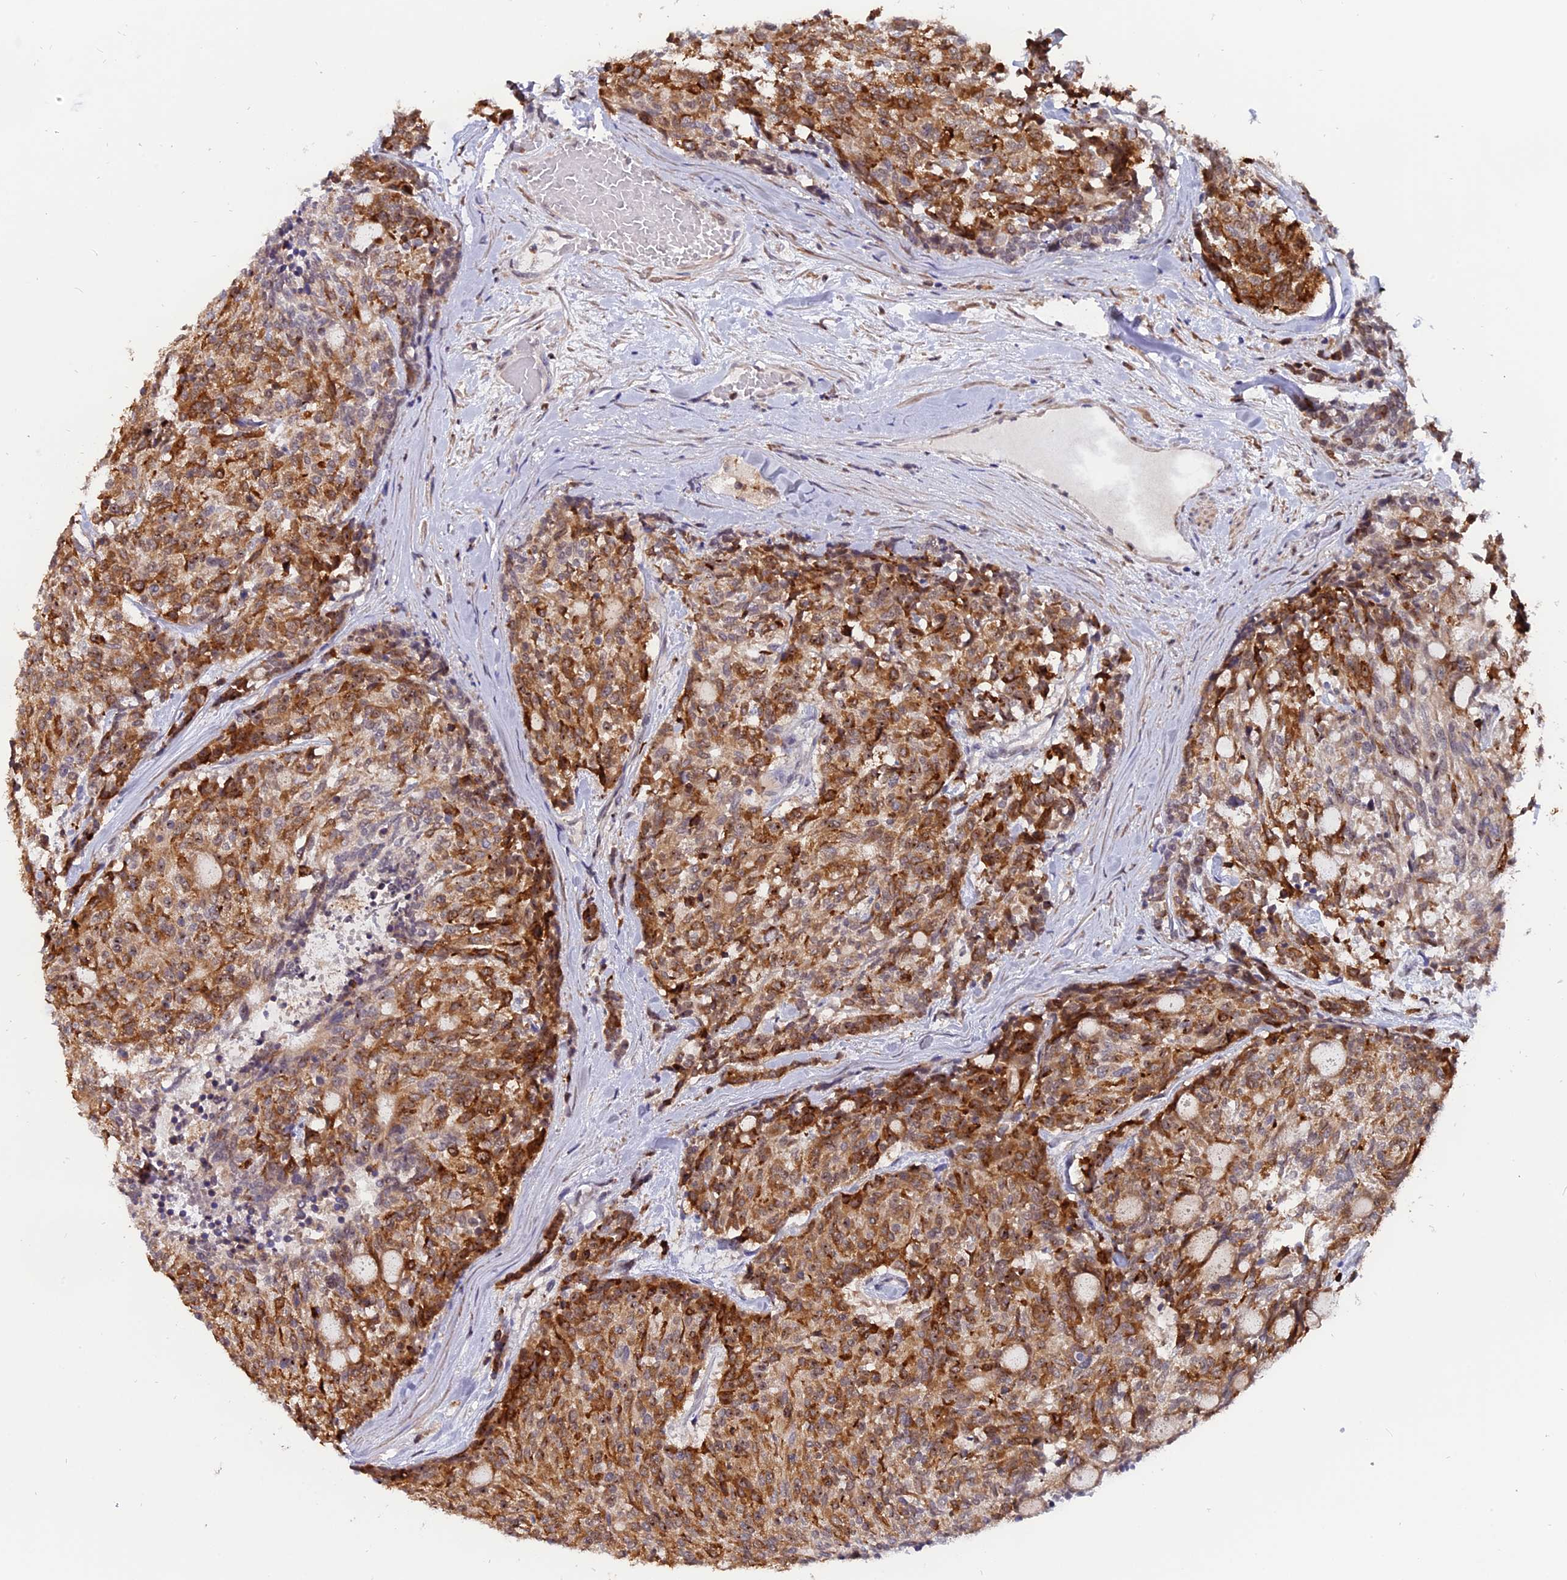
{"staining": {"intensity": "moderate", "quantity": ">75%", "location": "cytoplasmic/membranous"}, "tissue": "carcinoid", "cell_type": "Tumor cells", "image_type": "cancer", "snomed": [{"axis": "morphology", "description": "Carcinoid, malignant, NOS"}, {"axis": "topography", "description": "Pancreas"}], "caption": "Protein expression analysis of human carcinoid reveals moderate cytoplasmic/membranous expression in about >75% of tumor cells. (DAB (3,3'-diaminobenzidine) IHC, brown staining for protein, blue staining for nuclei).", "gene": "FAM118B", "patient": {"sex": "female", "age": 54}}